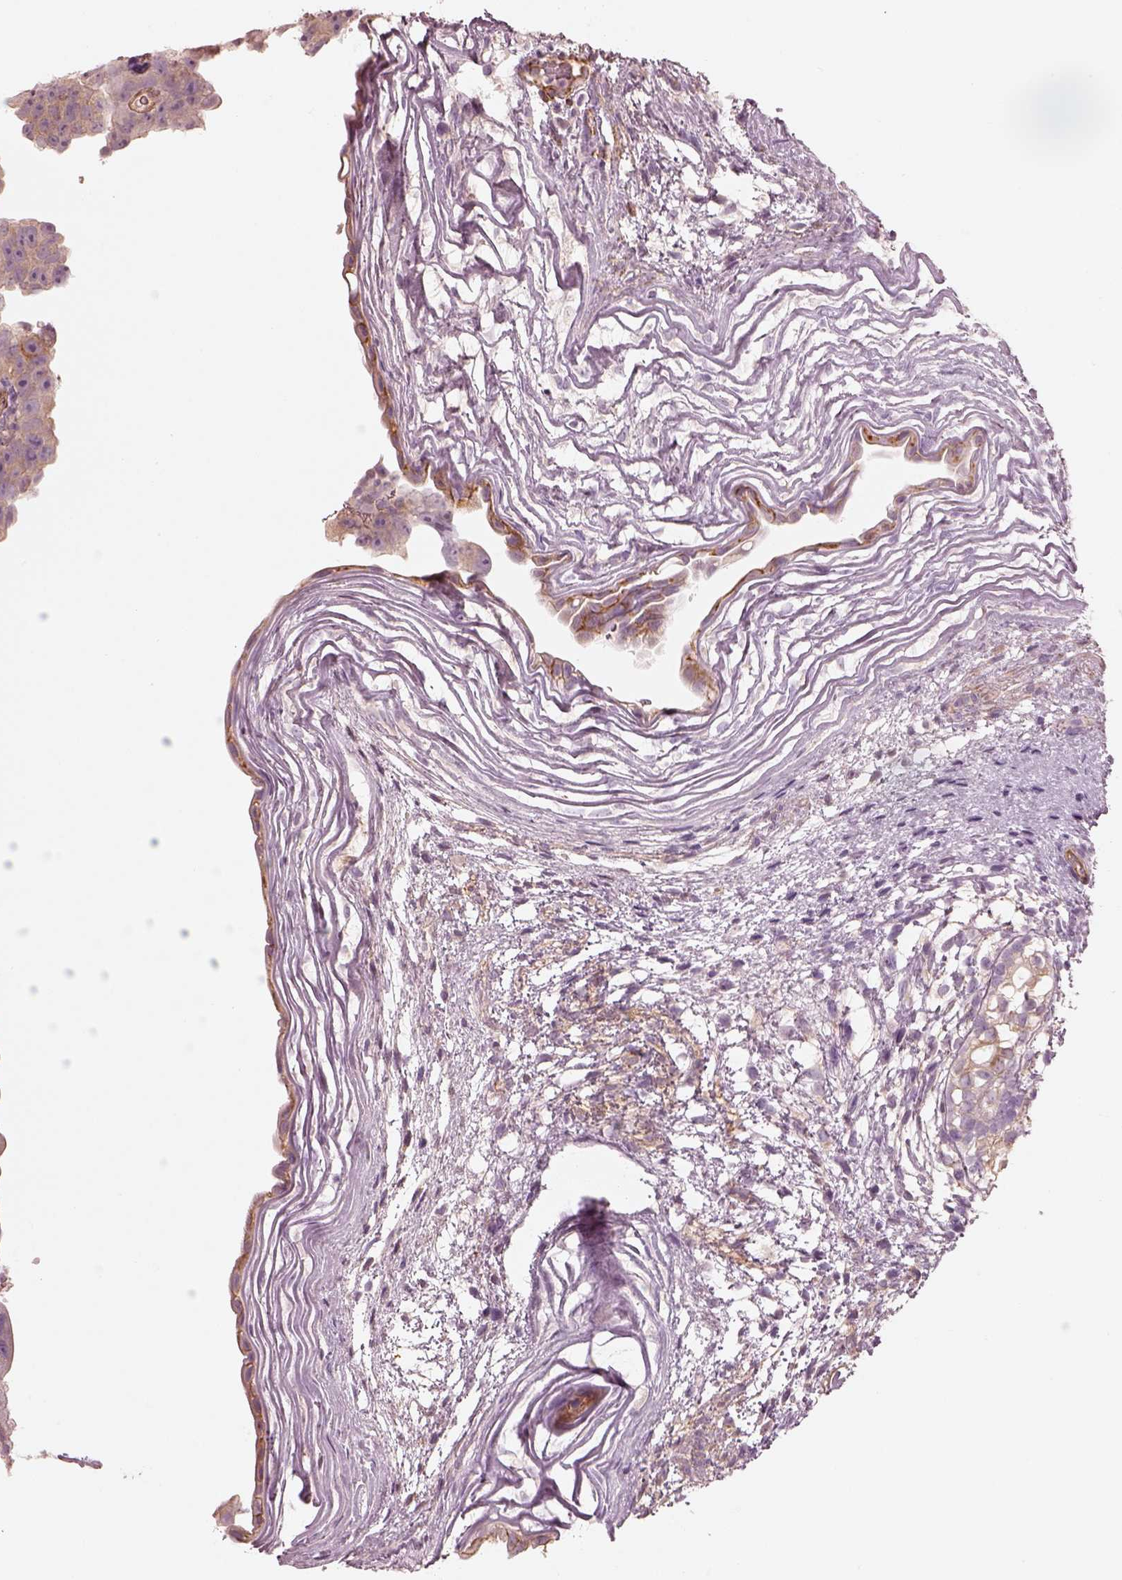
{"staining": {"intensity": "weak", "quantity": "<25%", "location": "cytoplasmic/membranous"}, "tissue": "testis cancer", "cell_type": "Tumor cells", "image_type": "cancer", "snomed": [{"axis": "morphology", "description": "Normal tissue, NOS"}, {"axis": "morphology", "description": "Carcinoma, Embryonal, NOS"}, {"axis": "topography", "description": "Testis"}, {"axis": "topography", "description": "Epididymis"}], "caption": "Immunohistochemistry micrograph of neoplastic tissue: human testis cancer stained with DAB exhibits no significant protein positivity in tumor cells.", "gene": "CRYM", "patient": {"sex": "male", "age": 24}}